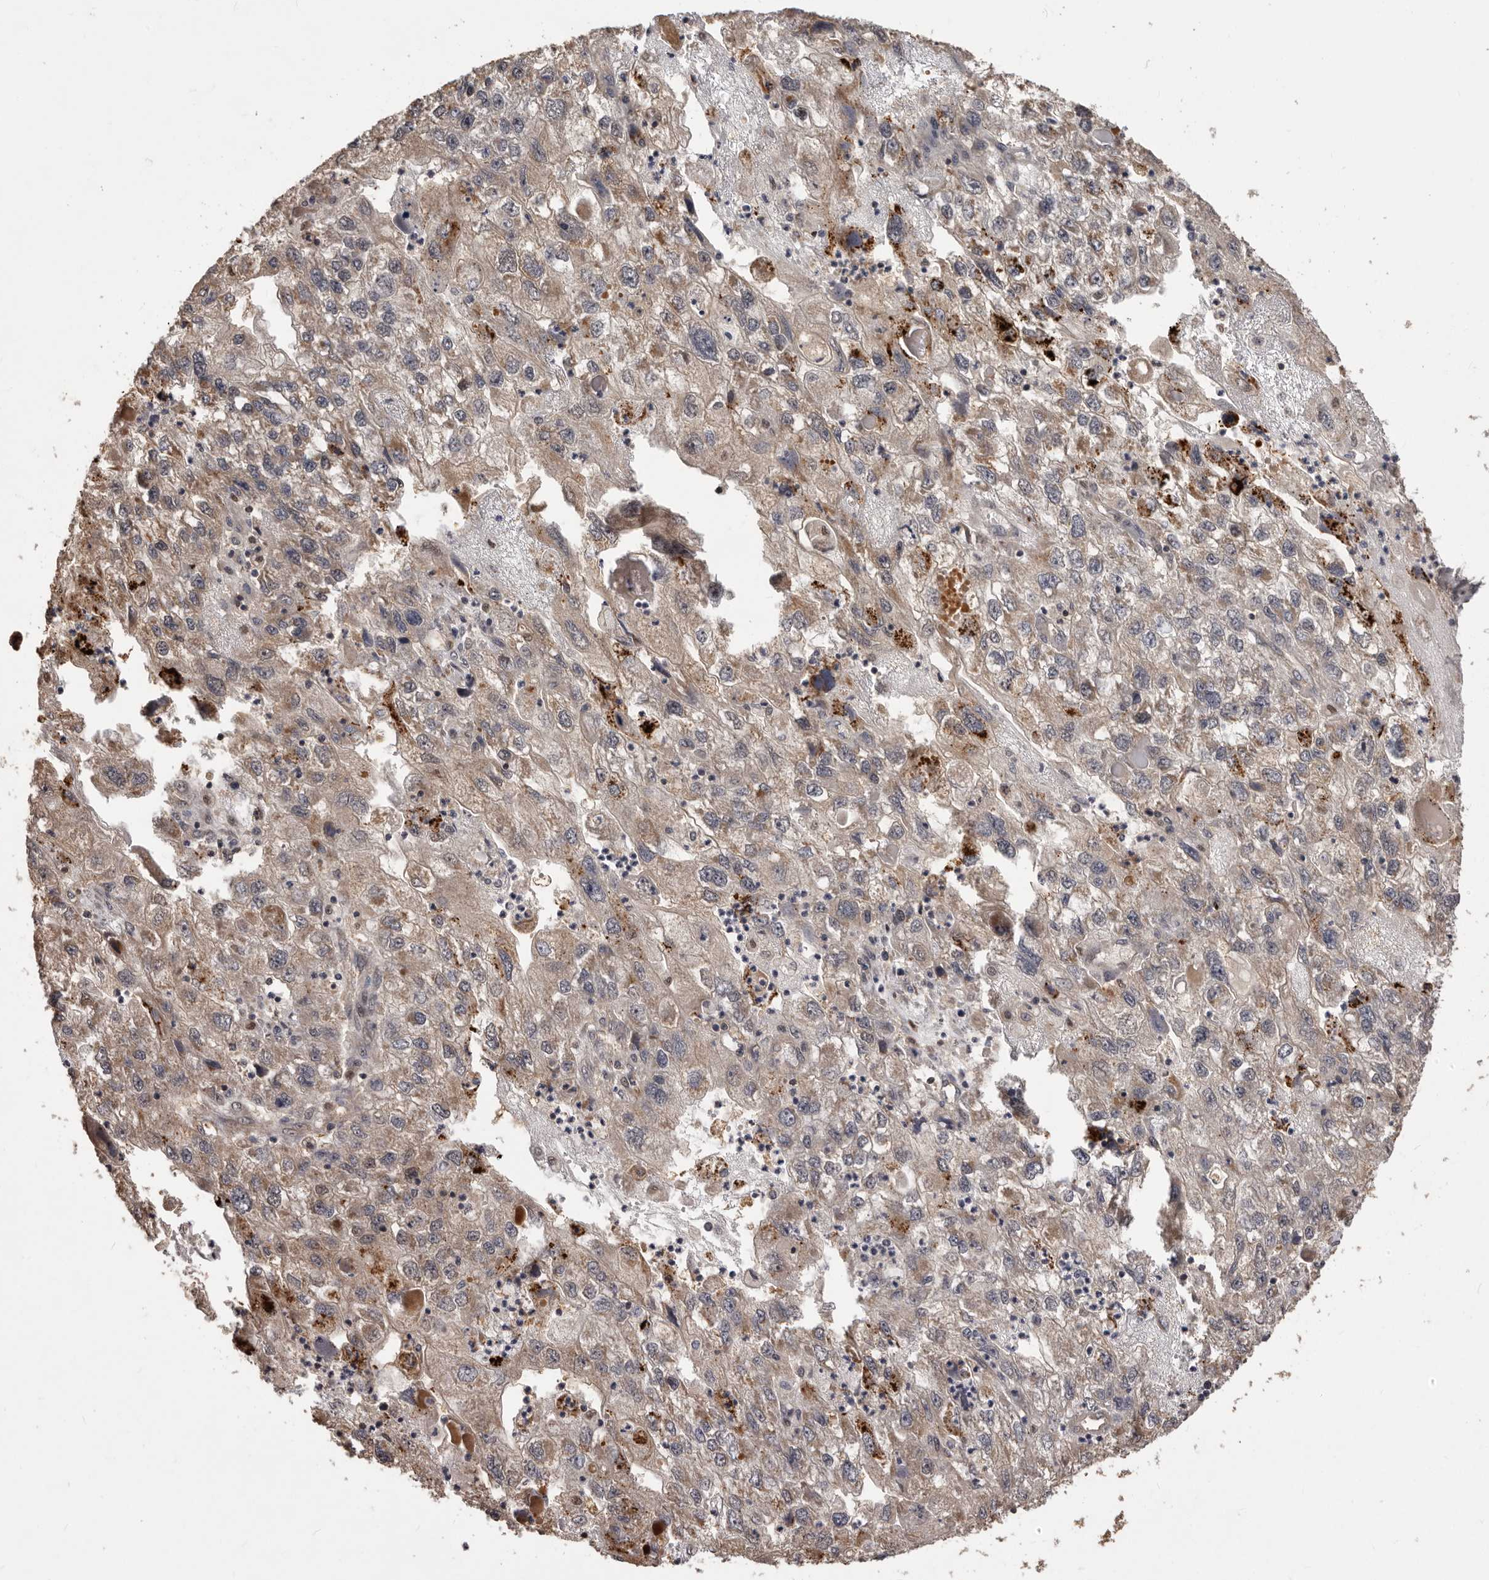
{"staining": {"intensity": "moderate", "quantity": ">75%", "location": "cytoplasmic/membranous"}, "tissue": "endometrial cancer", "cell_type": "Tumor cells", "image_type": "cancer", "snomed": [{"axis": "morphology", "description": "Adenocarcinoma, NOS"}, {"axis": "topography", "description": "Endometrium"}], "caption": "There is medium levels of moderate cytoplasmic/membranous positivity in tumor cells of endometrial cancer, as demonstrated by immunohistochemical staining (brown color).", "gene": "MTO1", "patient": {"sex": "female", "age": 49}}